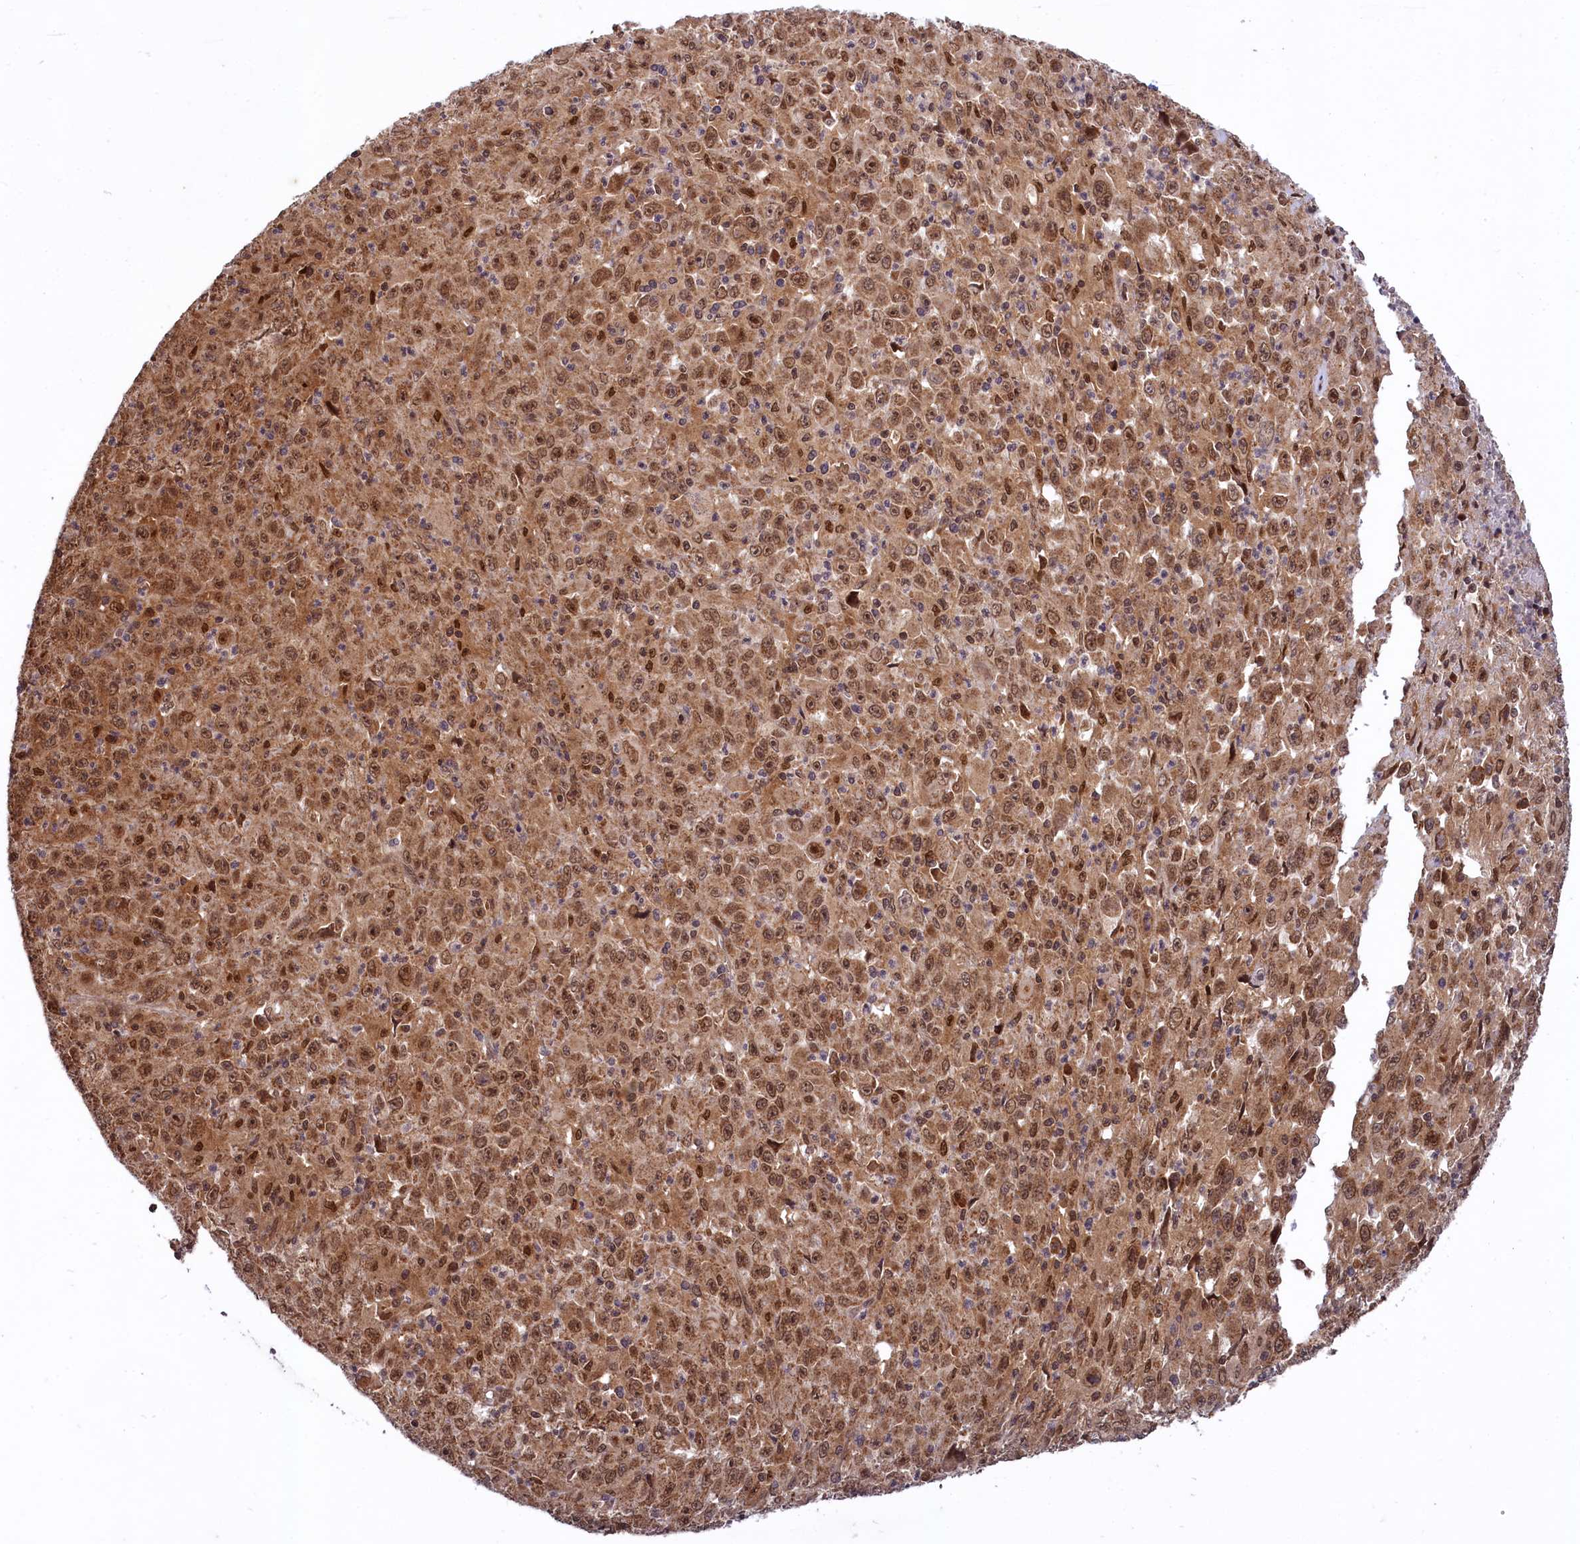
{"staining": {"intensity": "strong", "quantity": ">75%", "location": "cytoplasmic/membranous,nuclear"}, "tissue": "melanoma", "cell_type": "Tumor cells", "image_type": "cancer", "snomed": [{"axis": "morphology", "description": "Malignant melanoma, Metastatic site"}, {"axis": "topography", "description": "Skin"}], "caption": "IHC image of neoplastic tissue: malignant melanoma (metastatic site) stained using immunohistochemistry (IHC) displays high levels of strong protein expression localized specifically in the cytoplasmic/membranous and nuclear of tumor cells, appearing as a cytoplasmic/membranous and nuclear brown color.", "gene": "UBE3A", "patient": {"sex": "female", "age": 56}}